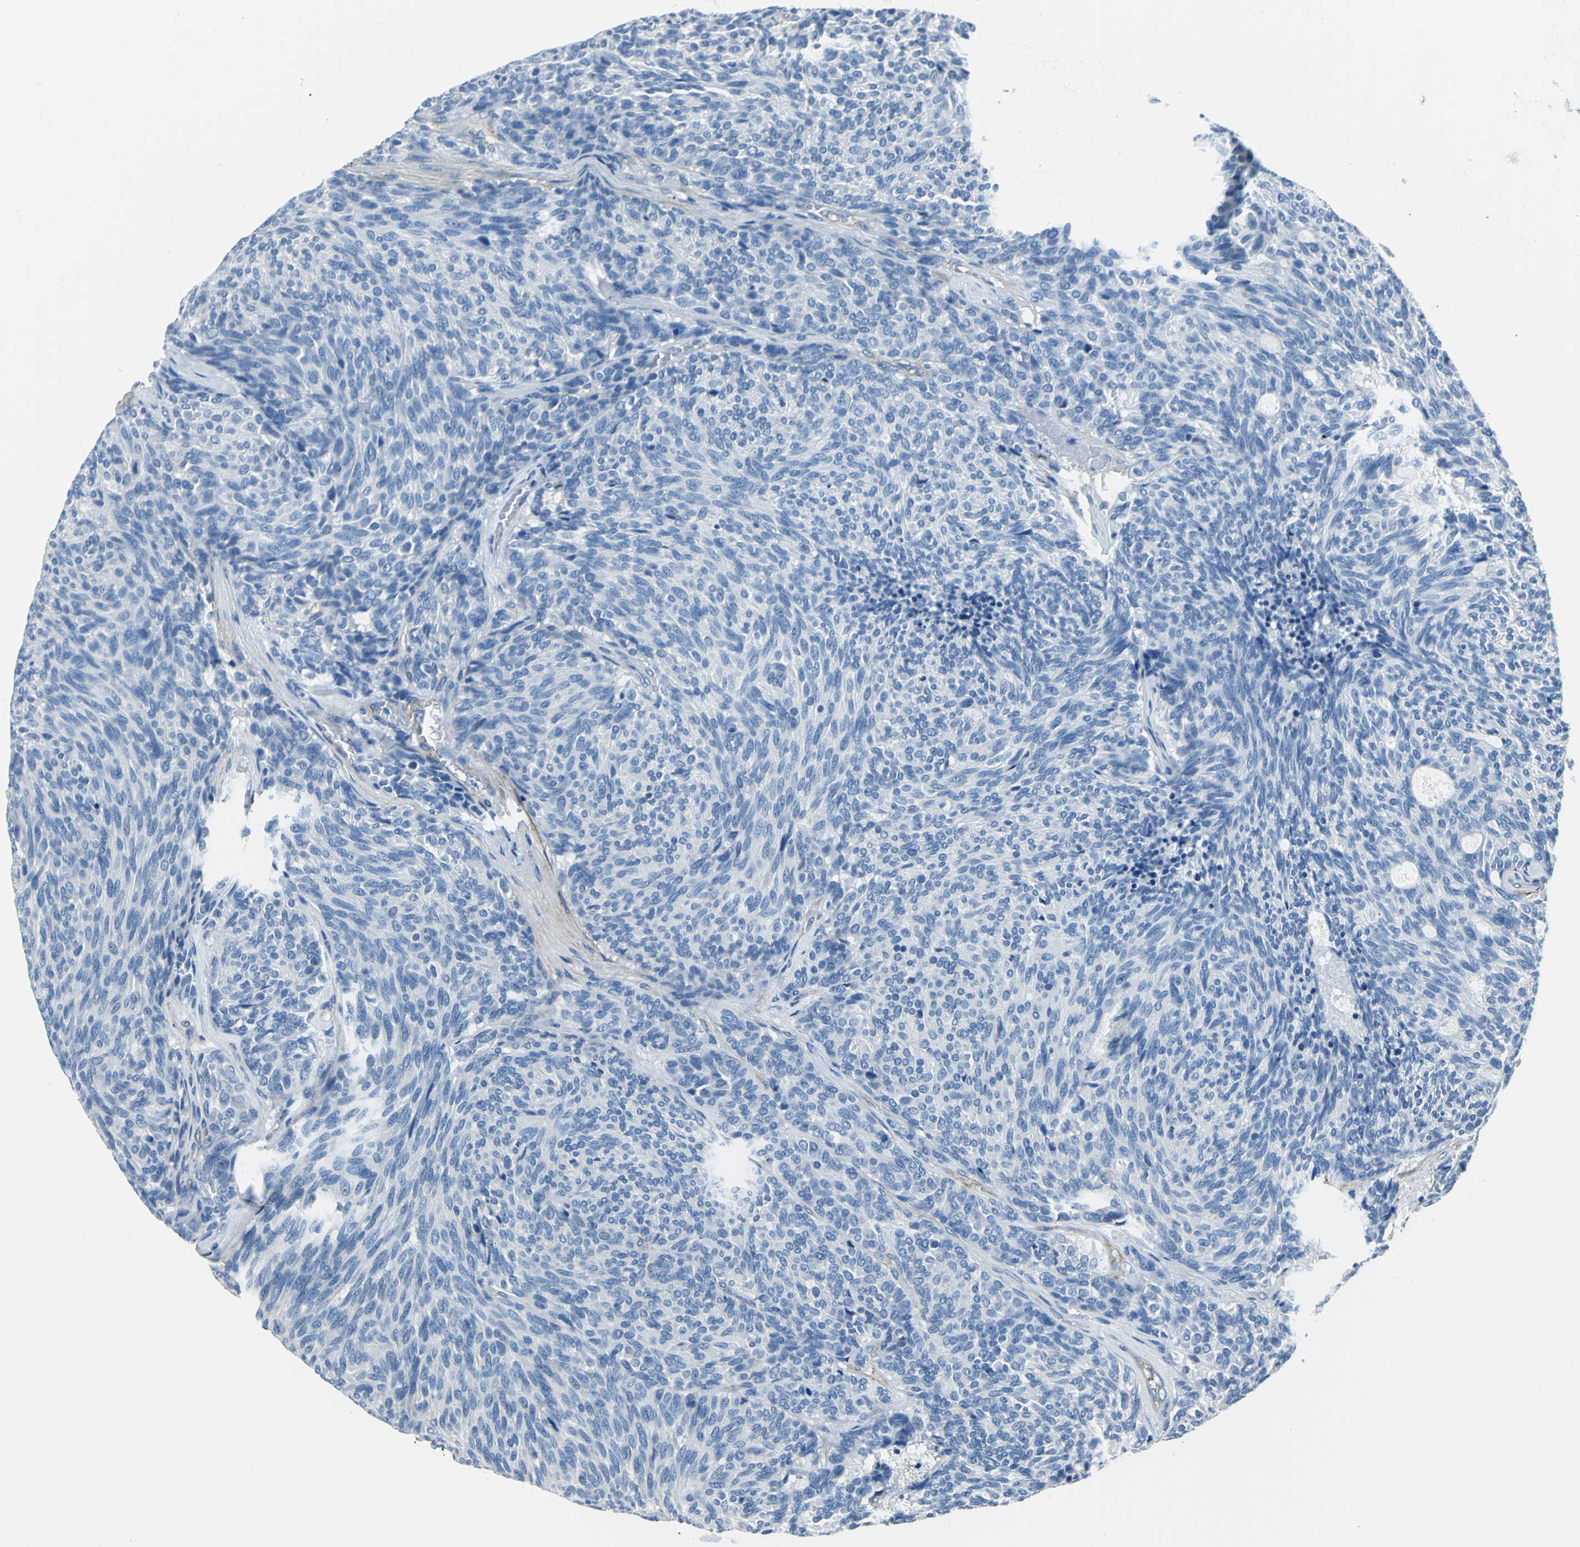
{"staining": {"intensity": "negative", "quantity": "none", "location": "none"}, "tissue": "carcinoid", "cell_type": "Tumor cells", "image_type": "cancer", "snomed": [{"axis": "morphology", "description": "Carcinoid, malignant, NOS"}, {"axis": "topography", "description": "Pancreas"}], "caption": "High magnification brightfield microscopy of carcinoid (malignant) stained with DAB (brown) and counterstained with hematoxylin (blue): tumor cells show no significant positivity.", "gene": "AKAP12", "patient": {"sex": "female", "age": 54}}